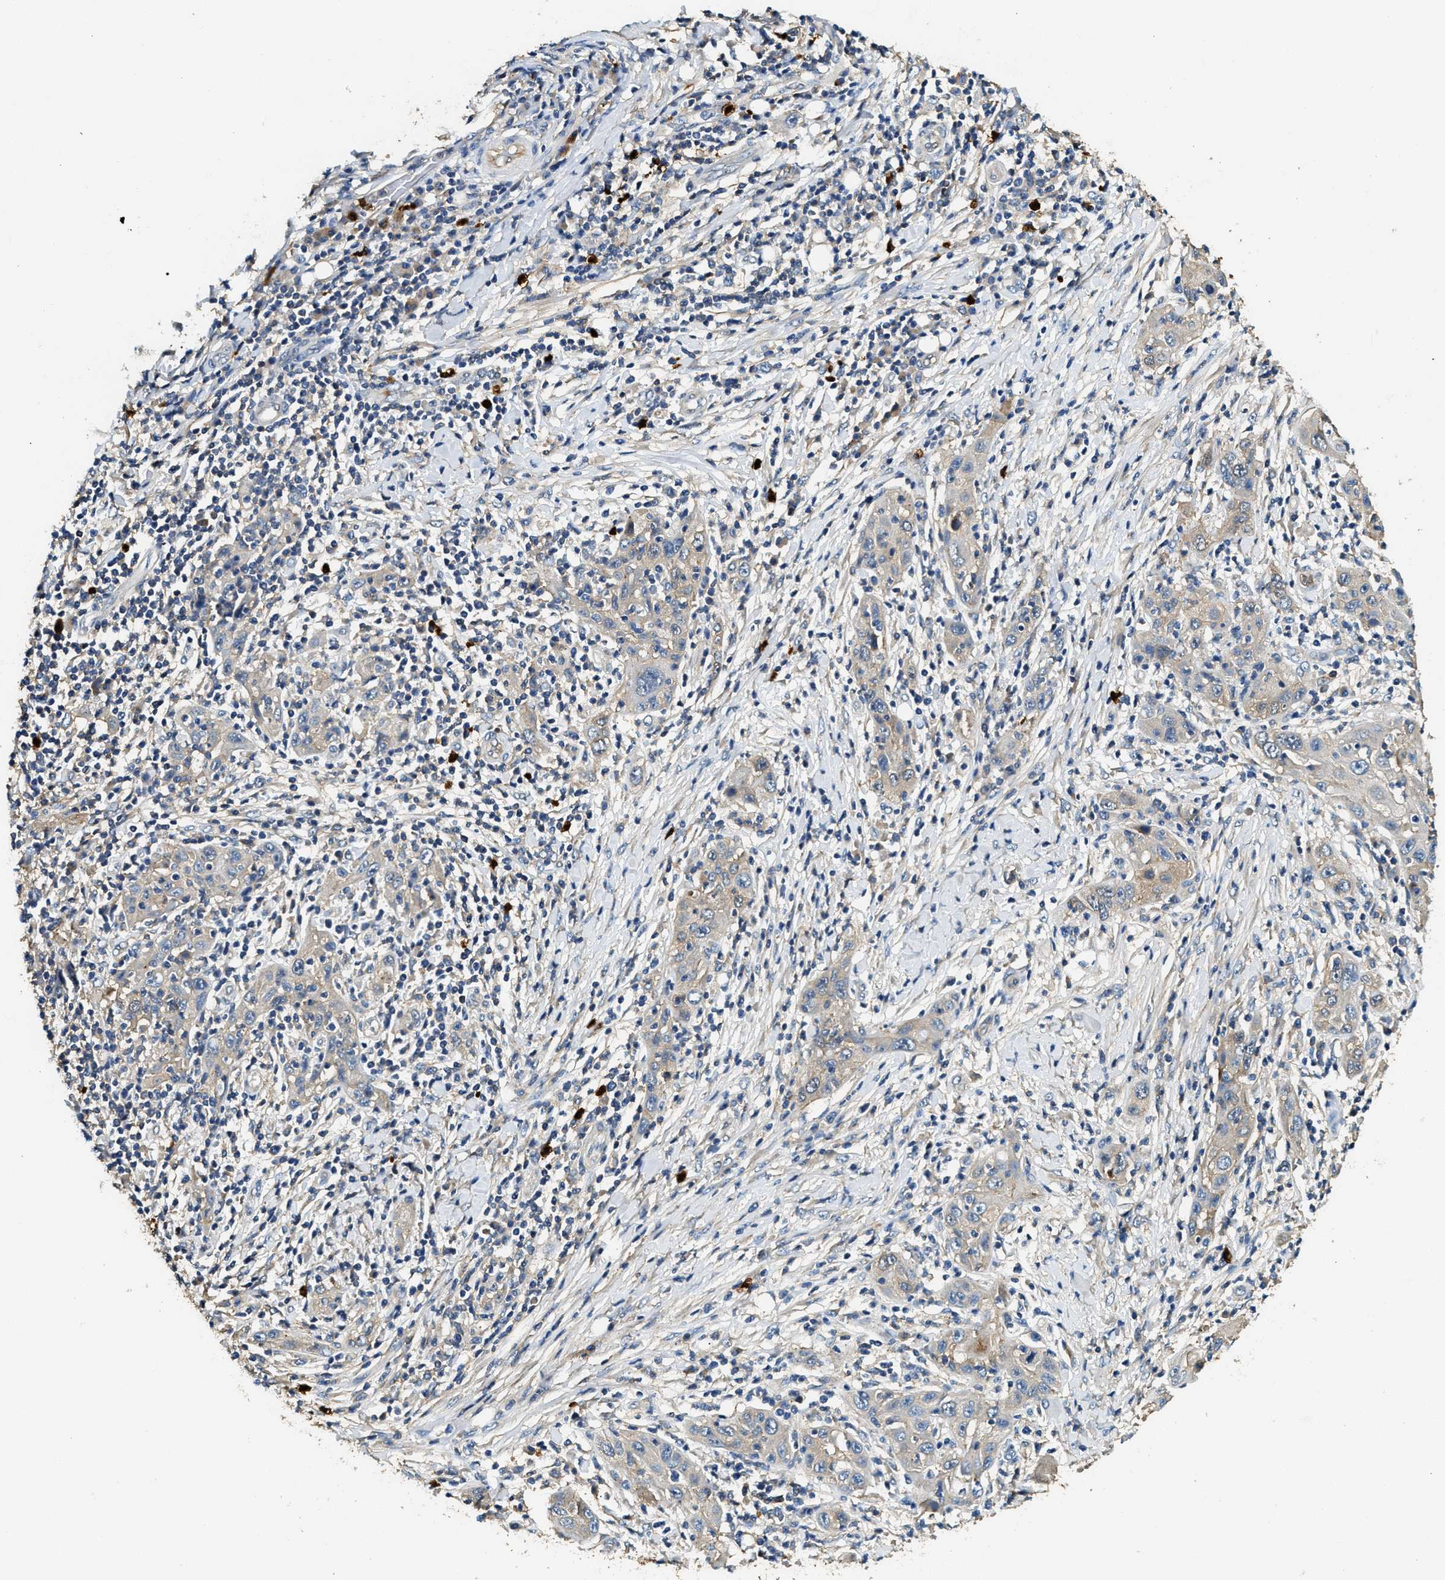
{"staining": {"intensity": "weak", "quantity": "<25%", "location": "cytoplasmic/membranous"}, "tissue": "skin cancer", "cell_type": "Tumor cells", "image_type": "cancer", "snomed": [{"axis": "morphology", "description": "Squamous cell carcinoma, NOS"}, {"axis": "topography", "description": "Skin"}], "caption": "Squamous cell carcinoma (skin) stained for a protein using immunohistochemistry displays no staining tumor cells.", "gene": "ANXA3", "patient": {"sex": "female", "age": 88}}